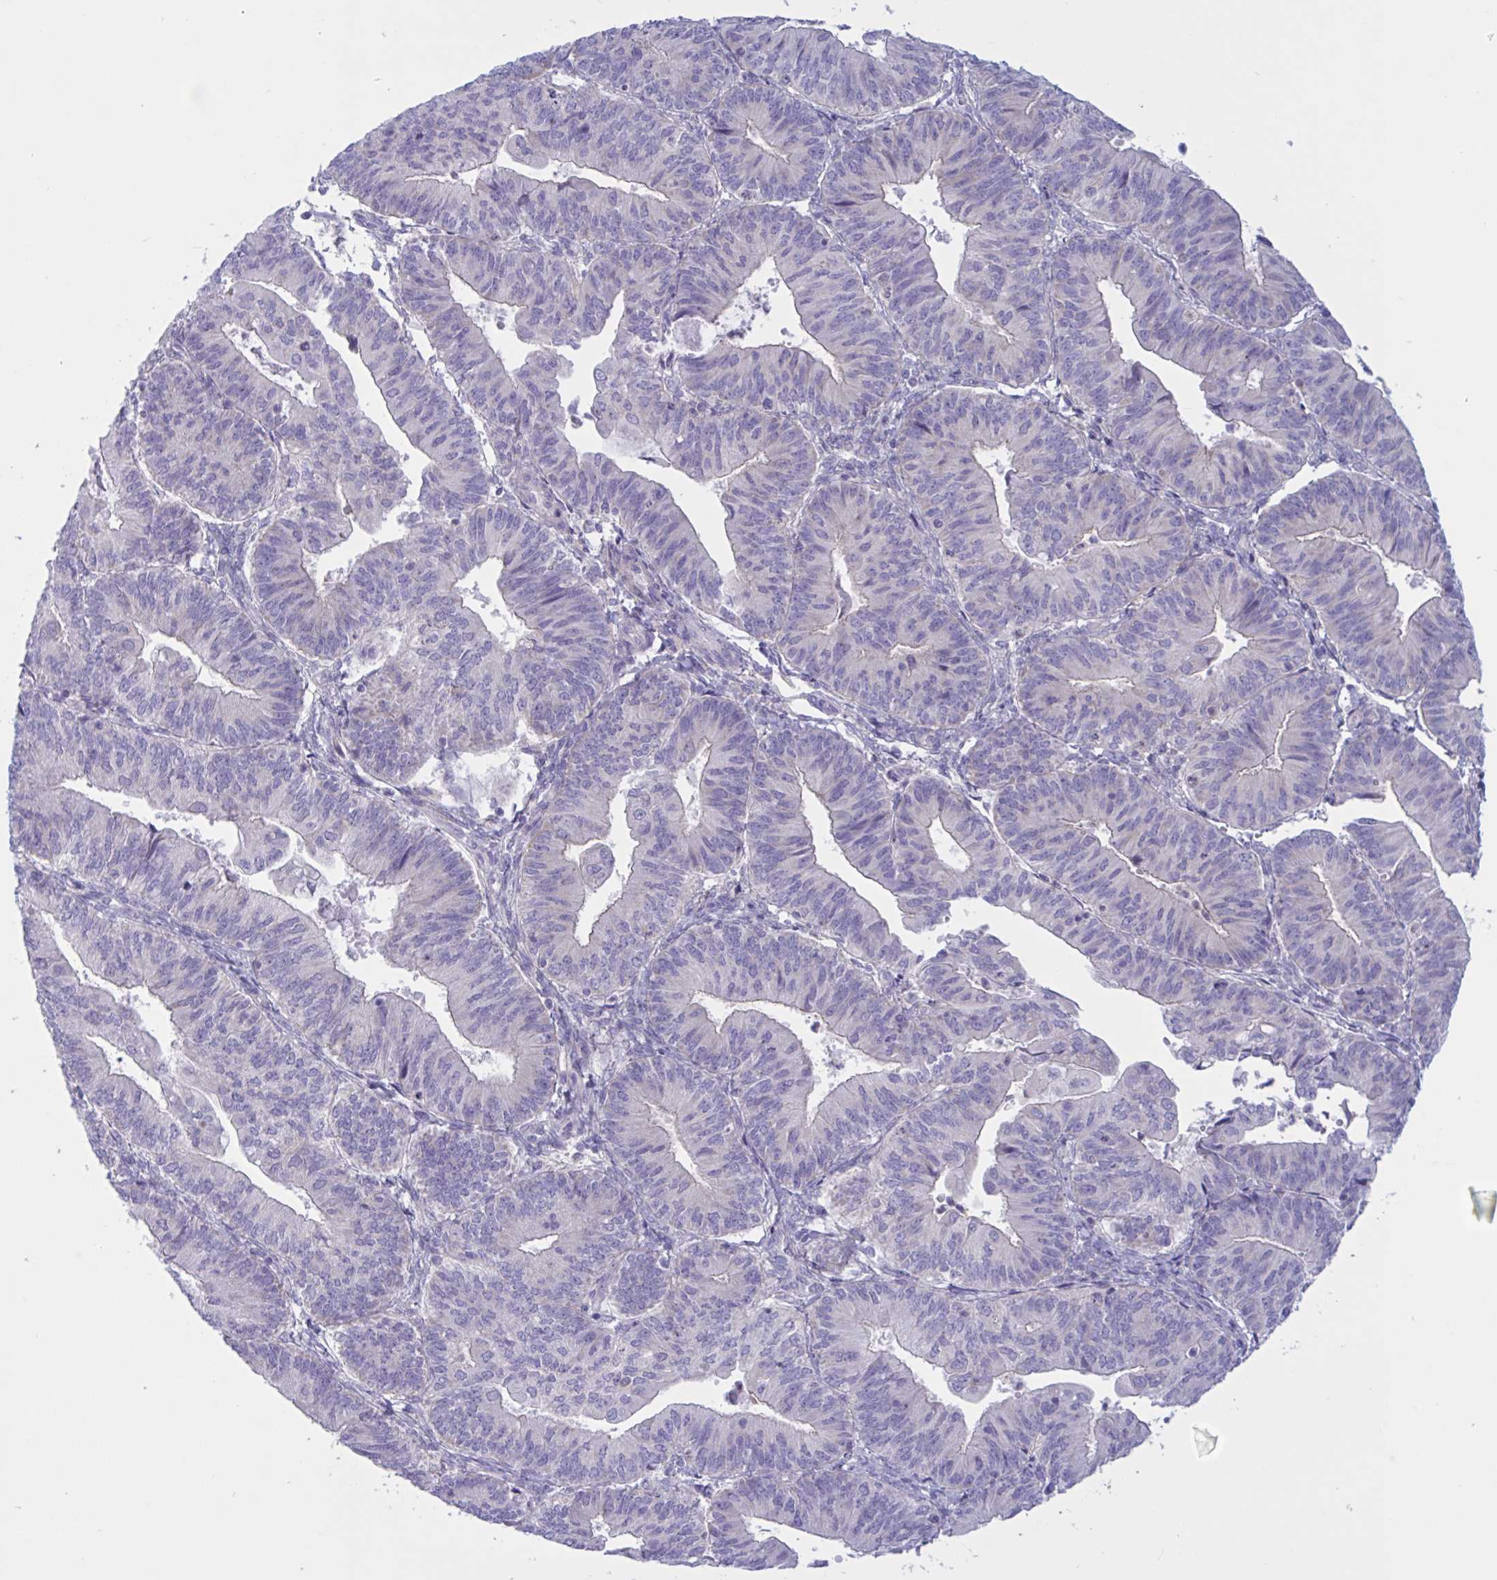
{"staining": {"intensity": "negative", "quantity": "none", "location": "none"}, "tissue": "endometrial cancer", "cell_type": "Tumor cells", "image_type": "cancer", "snomed": [{"axis": "morphology", "description": "Adenocarcinoma, NOS"}, {"axis": "topography", "description": "Endometrium"}], "caption": "Immunohistochemistry histopathology image of endometrial cancer stained for a protein (brown), which displays no staining in tumor cells.", "gene": "OXLD1", "patient": {"sex": "female", "age": 65}}